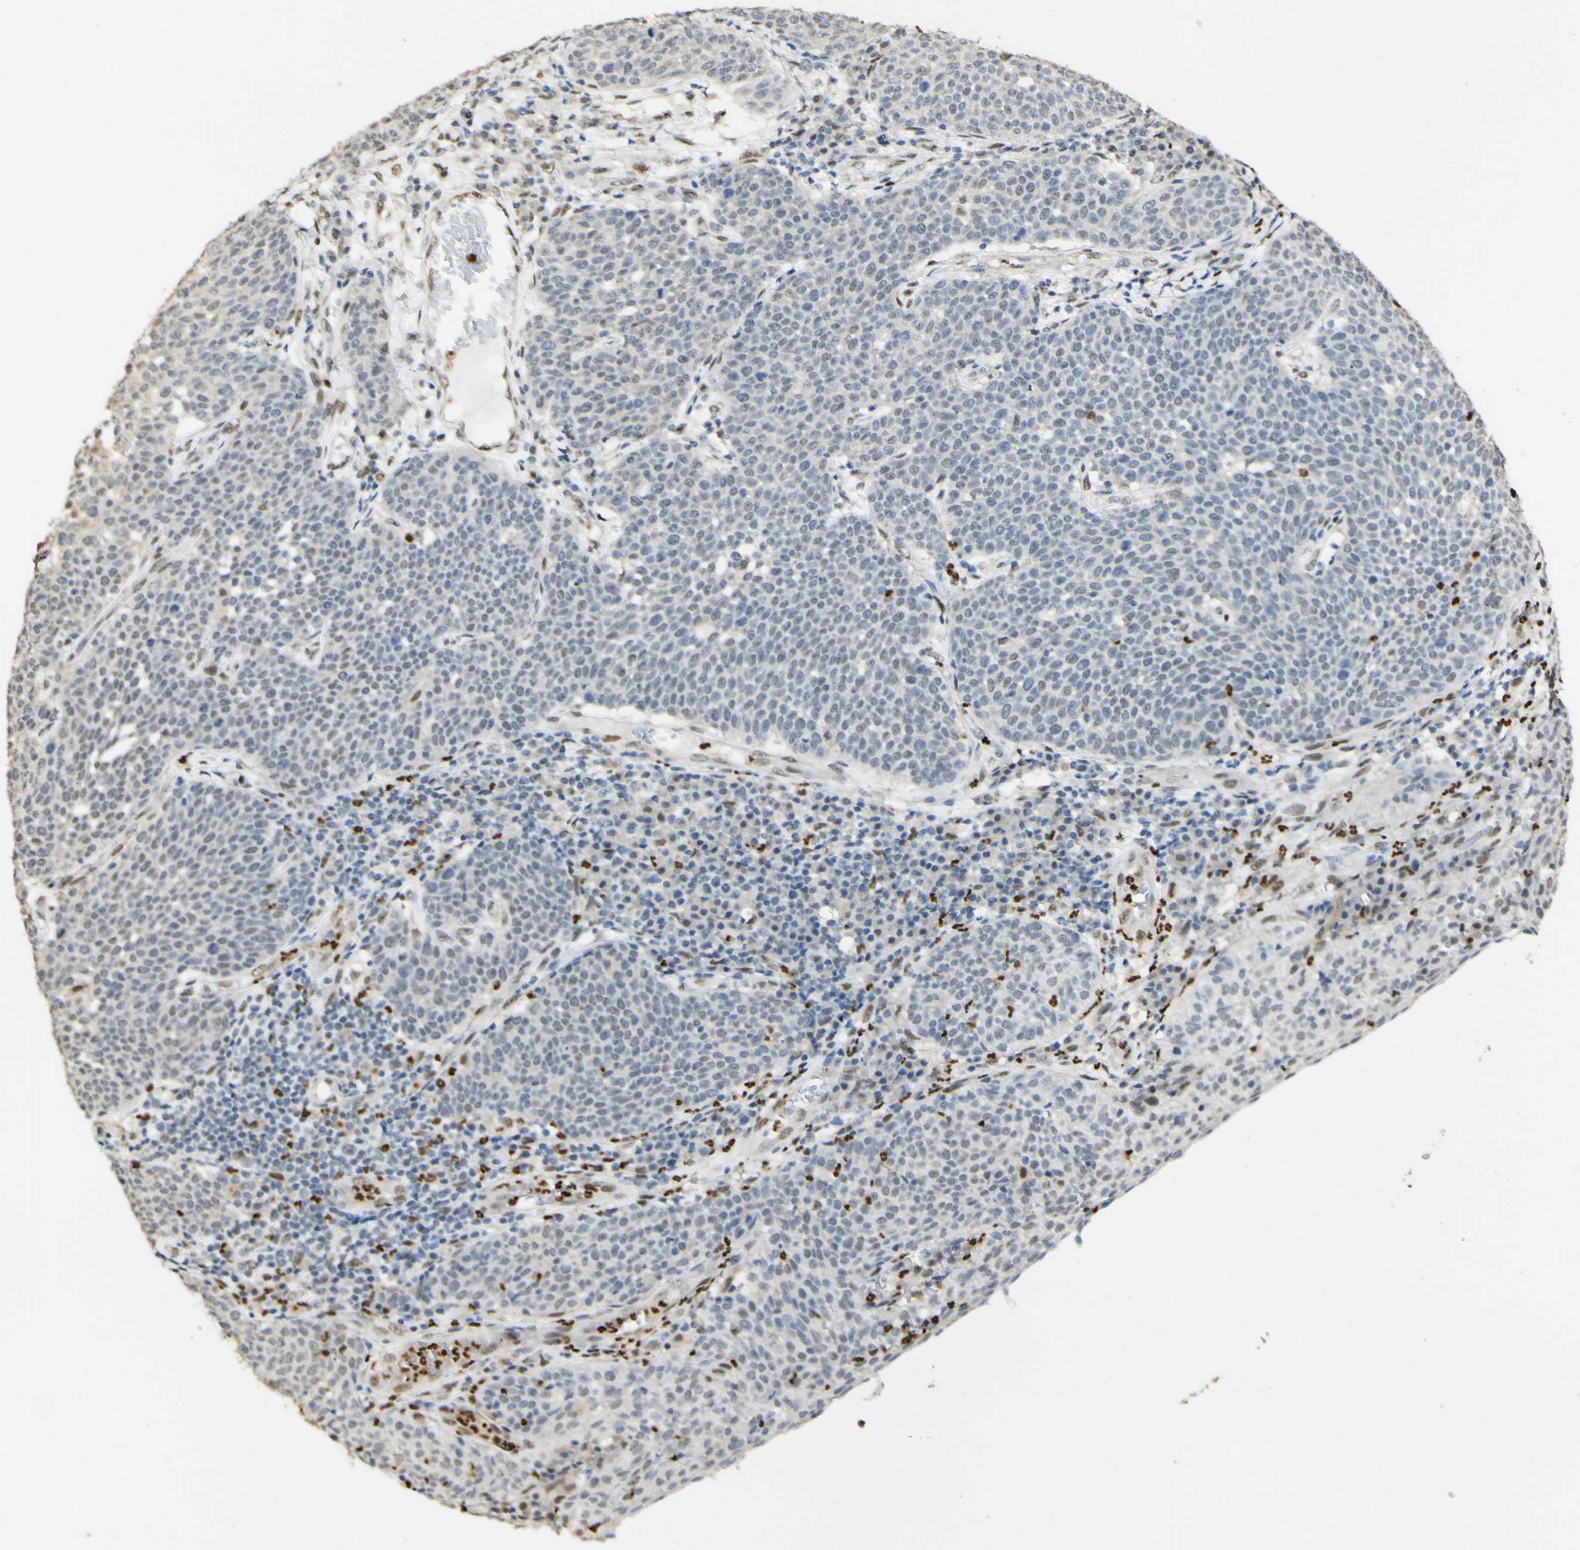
{"staining": {"intensity": "negative", "quantity": "none", "location": "none"}, "tissue": "cervical cancer", "cell_type": "Tumor cells", "image_type": "cancer", "snomed": [{"axis": "morphology", "description": "Squamous cell carcinoma, NOS"}, {"axis": "topography", "description": "Cervix"}], "caption": "DAB (3,3'-diaminobenzidine) immunohistochemical staining of cervical cancer (squamous cell carcinoma) displays no significant expression in tumor cells. The staining is performed using DAB (3,3'-diaminobenzidine) brown chromogen with nuclei counter-stained in using hematoxylin.", "gene": "MAP3K4", "patient": {"sex": "female", "age": 34}}